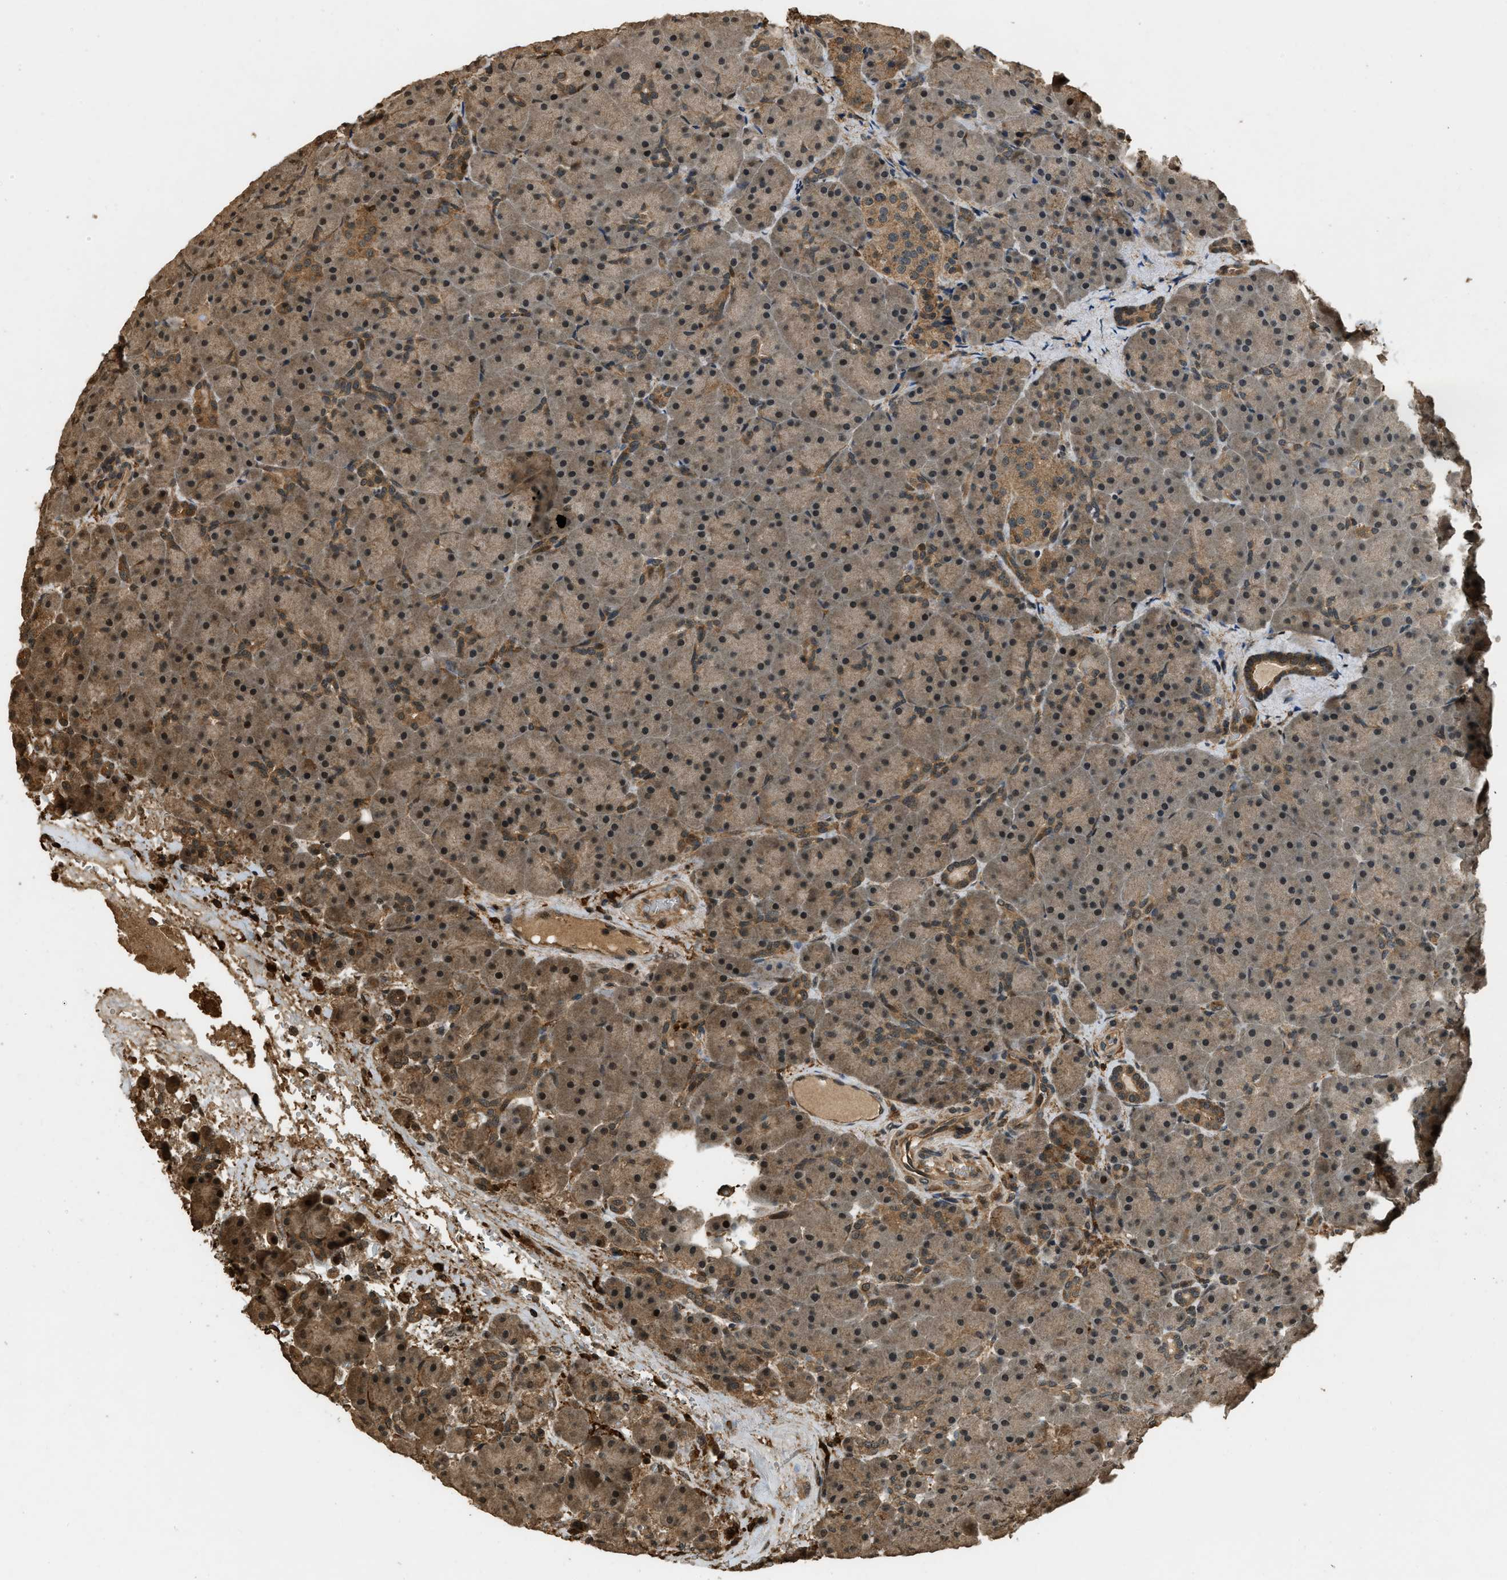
{"staining": {"intensity": "moderate", "quantity": ">75%", "location": "cytoplasmic/membranous"}, "tissue": "pancreas", "cell_type": "Exocrine glandular cells", "image_type": "normal", "snomed": [{"axis": "morphology", "description": "Normal tissue, NOS"}, {"axis": "topography", "description": "Pancreas"}], "caption": "A histopathology image of pancreas stained for a protein reveals moderate cytoplasmic/membranous brown staining in exocrine glandular cells. The protein is stained brown, and the nuclei are stained in blue (DAB IHC with brightfield microscopy, high magnification).", "gene": "RAP2A", "patient": {"sex": "male", "age": 66}}